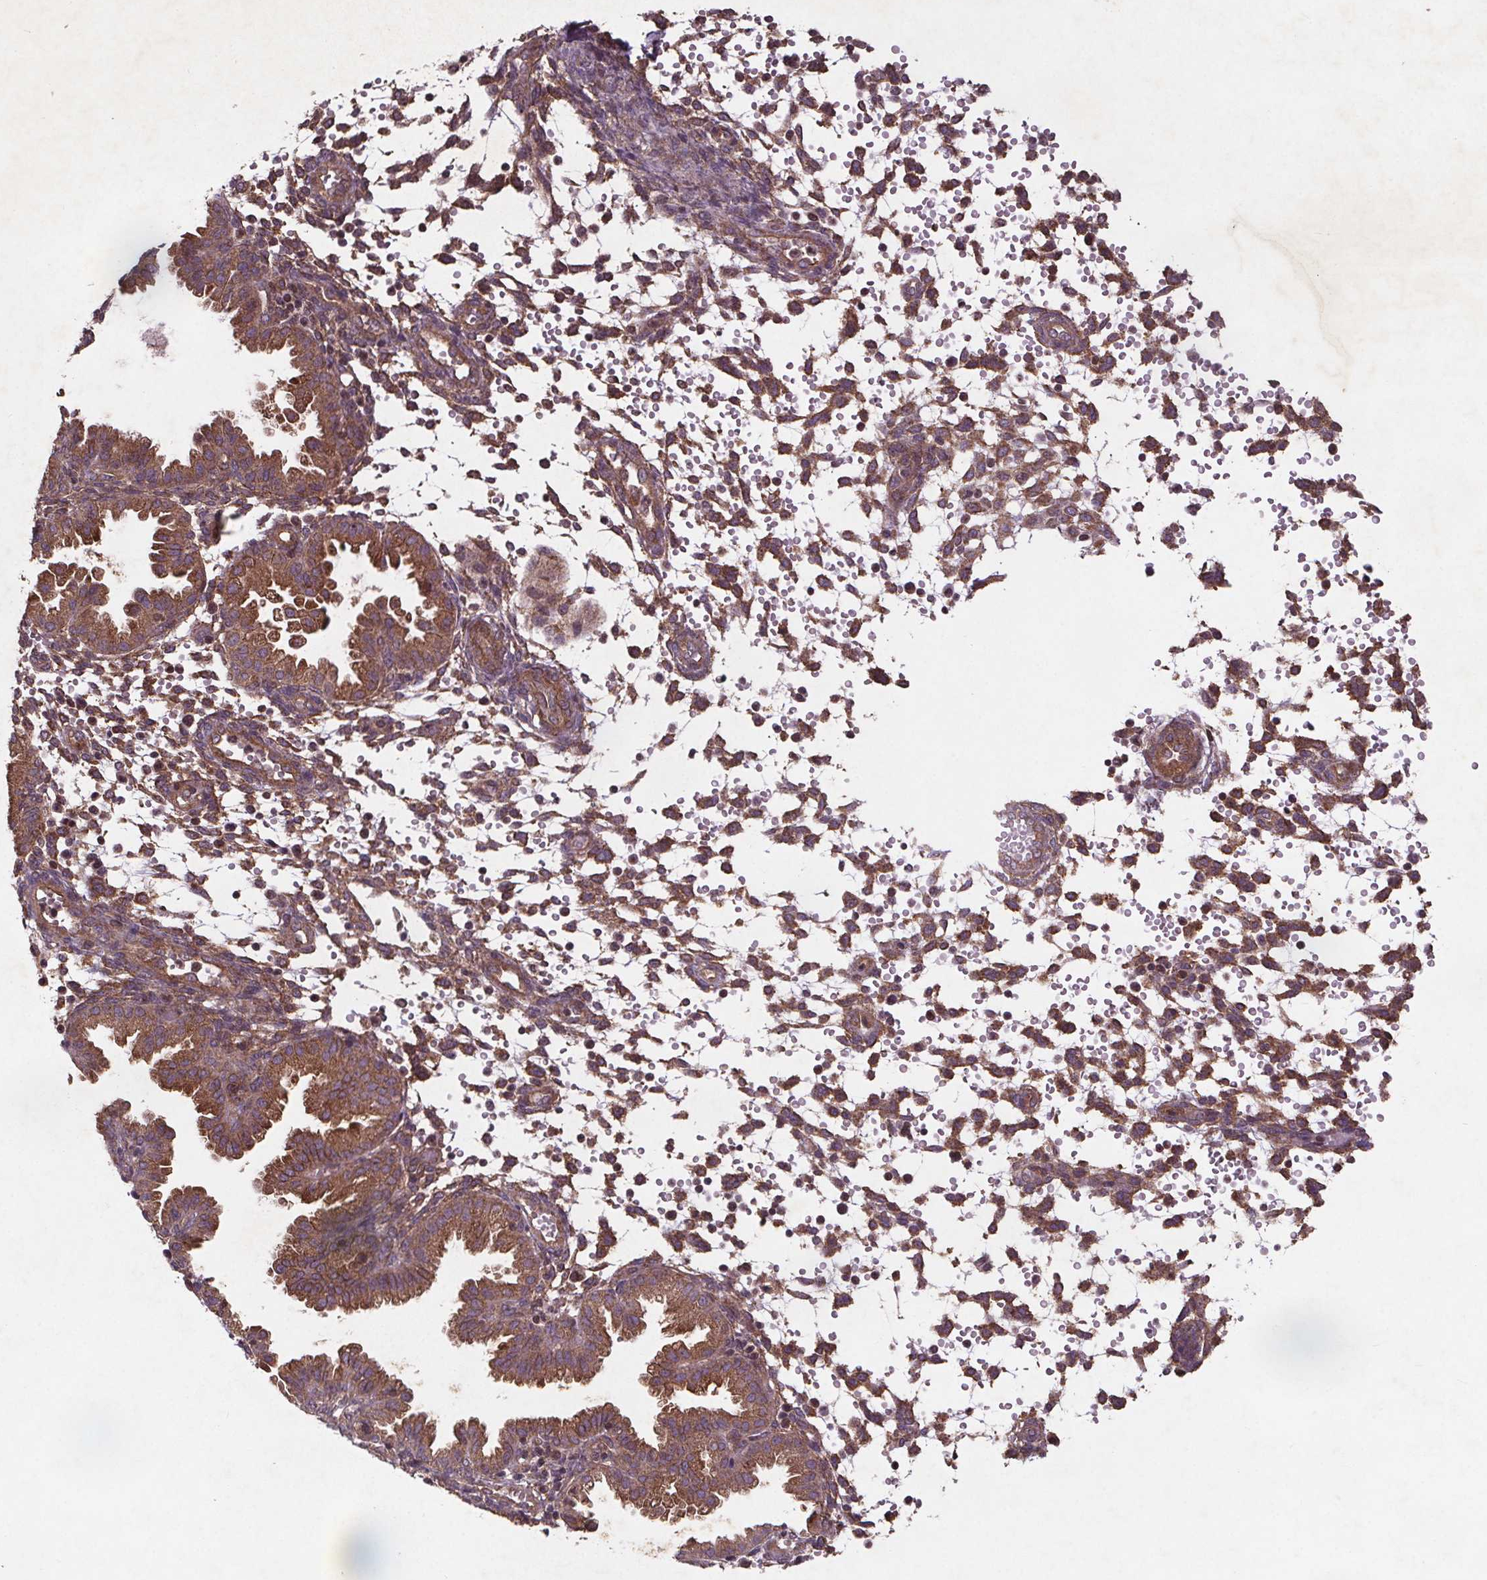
{"staining": {"intensity": "moderate", "quantity": "<25%", "location": "cytoplasmic/membranous"}, "tissue": "endometrium", "cell_type": "Cells in endometrial stroma", "image_type": "normal", "snomed": [{"axis": "morphology", "description": "Normal tissue, NOS"}, {"axis": "topography", "description": "Endometrium"}], "caption": "Moderate cytoplasmic/membranous staining for a protein is identified in about <25% of cells in endometrial stroma of unremarkable endometrium using IHC.", "gene": "STRN3", "patient": {"sex": "female", "age": 33}}